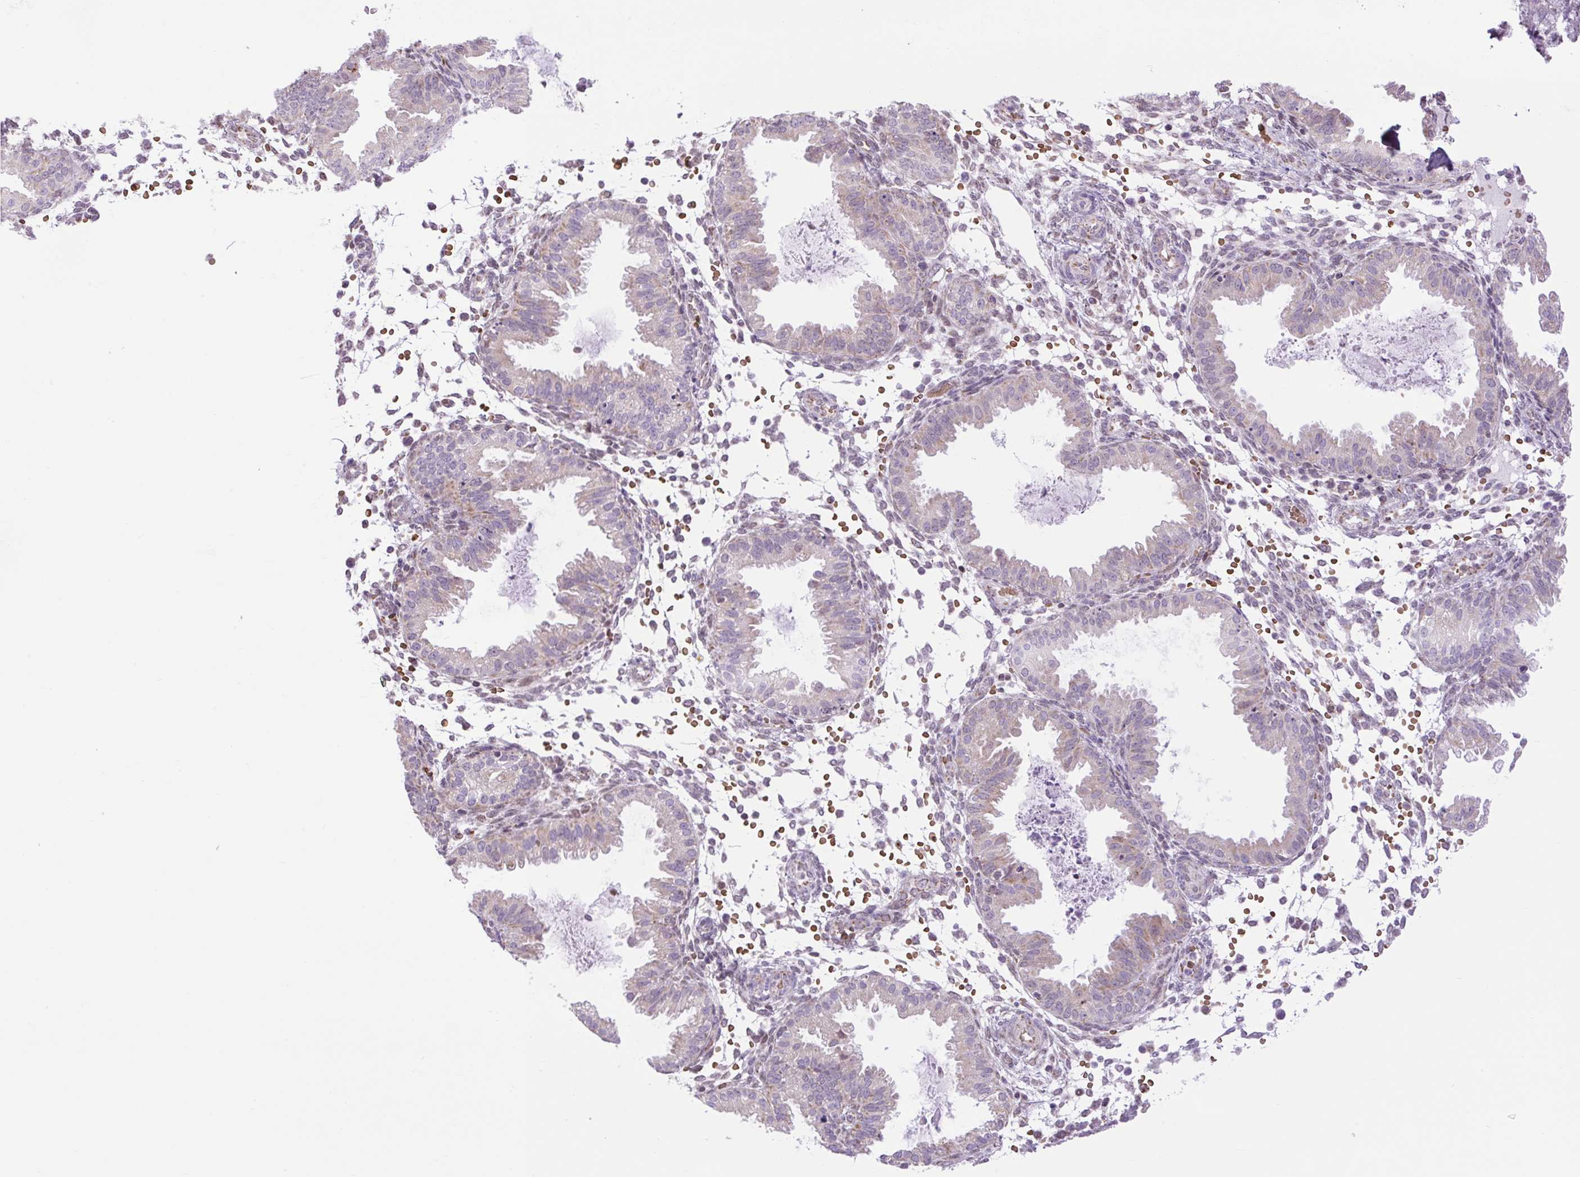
{"staining": {"intensity": "negative", "quantity": "none", "location": "none"}, "tissue": "endometrium", "cell_type": "Cells in endometrial stroma", "image_type": "normal", "snomed": [{"axis": "morphology", "description": "Normal tissue, NOS"}, {"axis": "topography", "description": "Endometrium"}], "caption": "Endometrium stained for a protein using IHC exhibits no positivity cells in endometrial stroma.", "gene": "SCO2", "patient": {"sex": "female", "age": 33}}